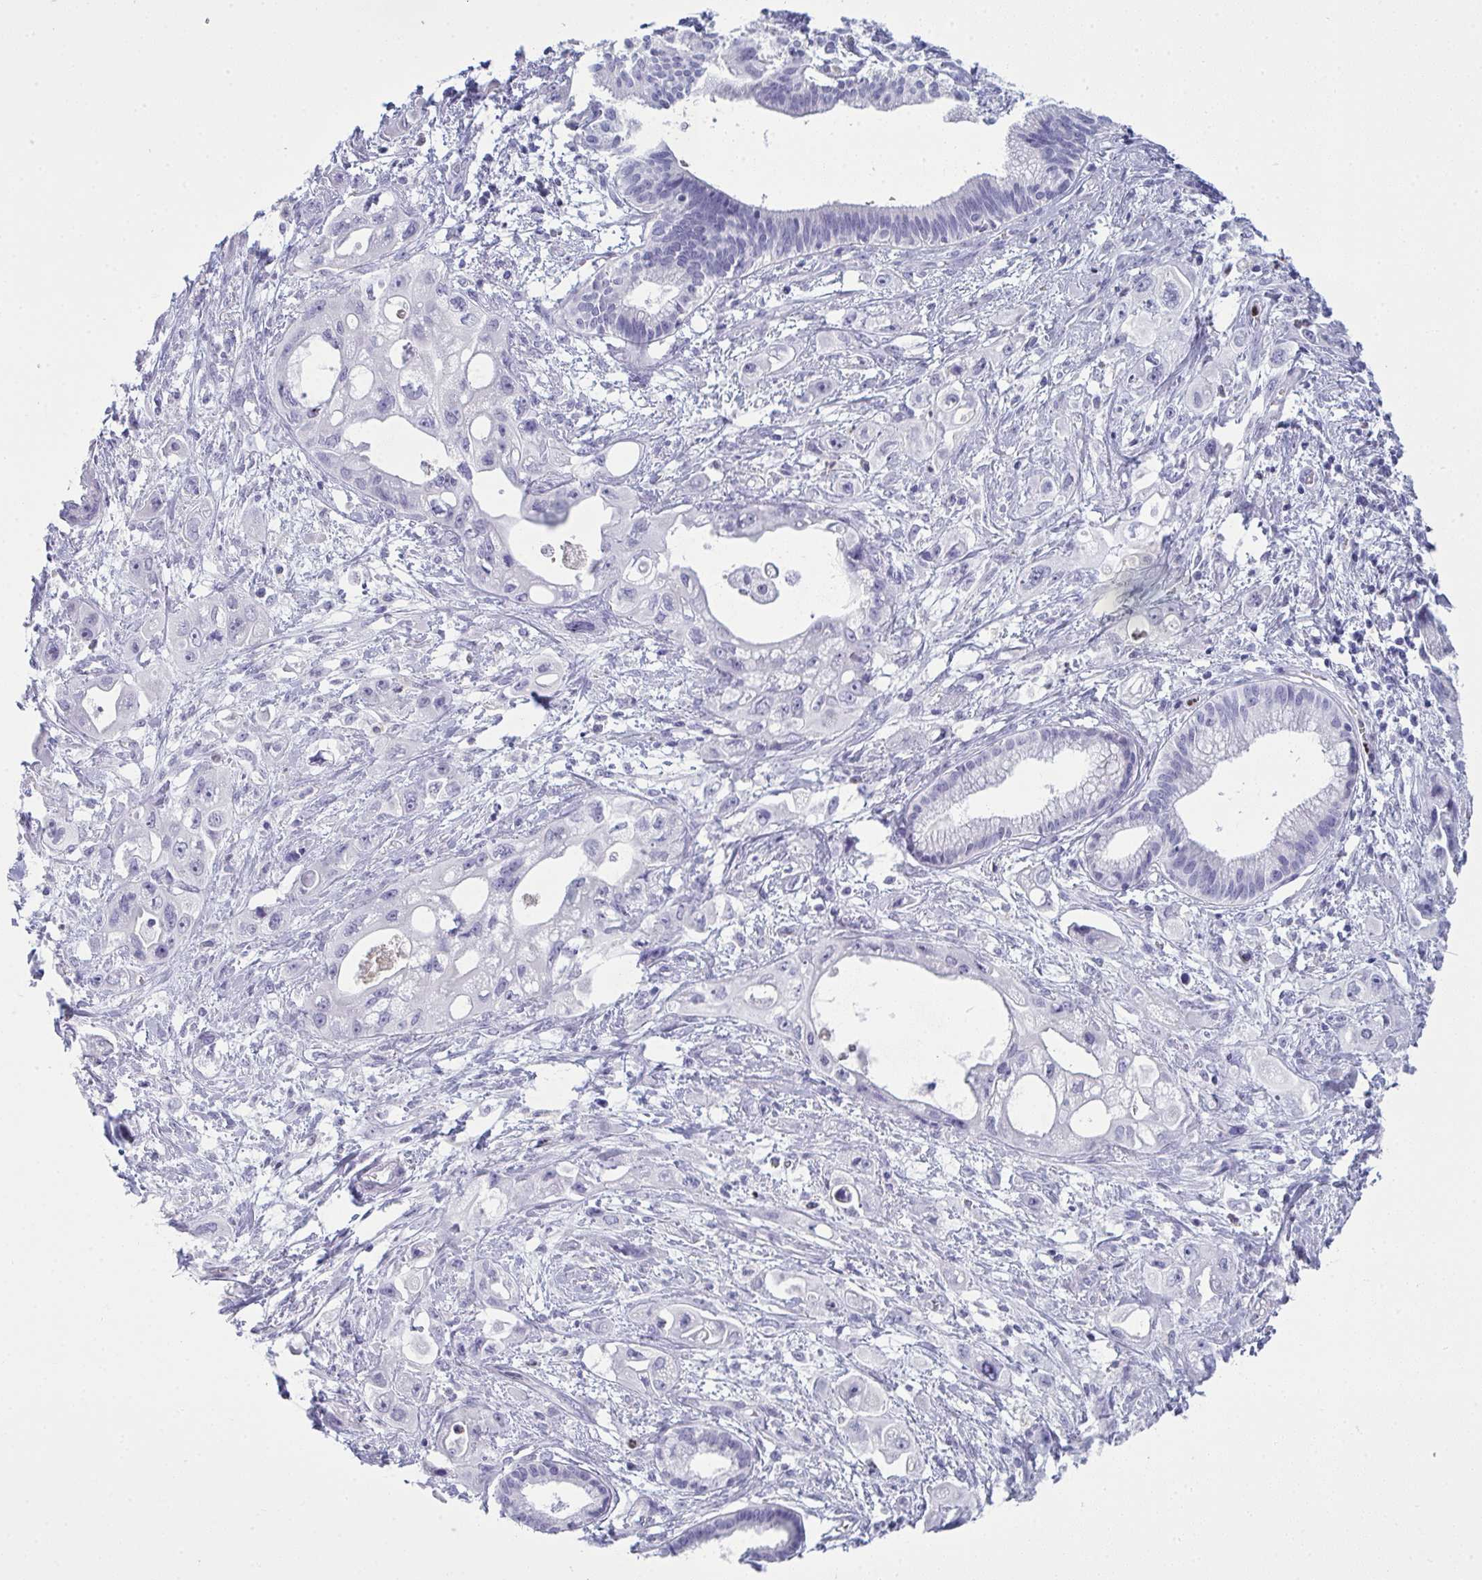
{"staining": {"intensity": "negative", "quantity": "none", "location": "none"}, "tissue": "pancreatic cancer", "cell_type": "Tumor cells", "image_type": "cancer", "snomed": [{"axis": "morphology", "description": "Adenocarcinoma, NOS"}, {"axis": "topography", "description": "Pancreas"}], "caption": "Pancreatic adenocarcinoma was stained to show a protein in brown. There is no significant expression in tumor cells.", "gene": "SERPINB10", "patient": {"sex": "female", "age": 66}}